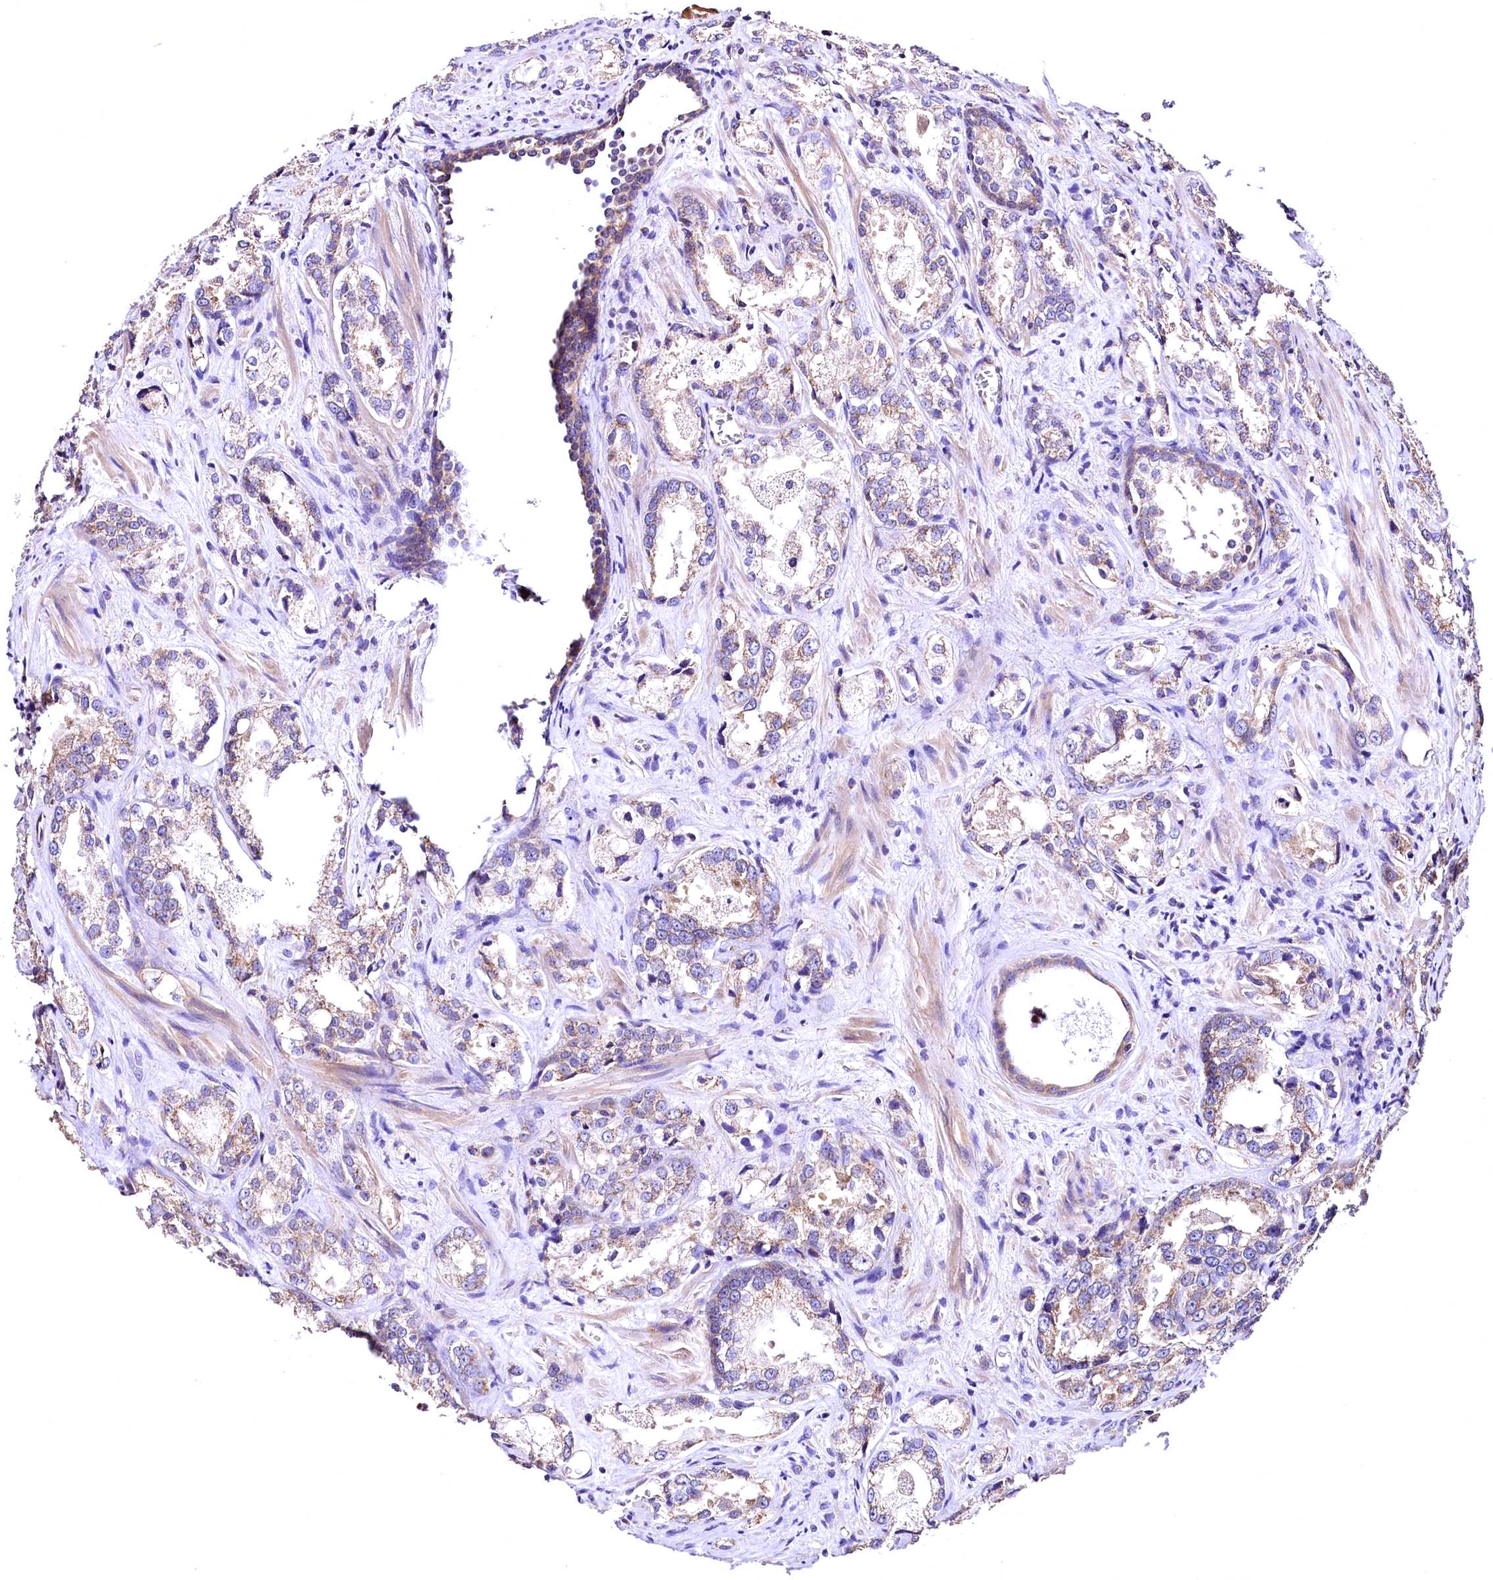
{"staining": {"intensity": "weak", "quantity": ">75%", "location": "cytoplasmic/membranous"}, "tissue": "prostate cancer", "cell_type": "Tumor cells", "image_type": "cancer", "snomed": [{"axis": "morphology", "description": "Adenocarcinoma, Low grade"}, {"axis": "topography", "description": "Prostate"}], "caption": "An IHC micrograph of neoplastic tissue is shown. Protein staining in brown labels weak cytoplasmic/membranous positivity in prostate adenocarcinoma (low-grade) within tumor cells.", "gene": "MRPL57", "patient": {"sex": "male", "age": 47}}